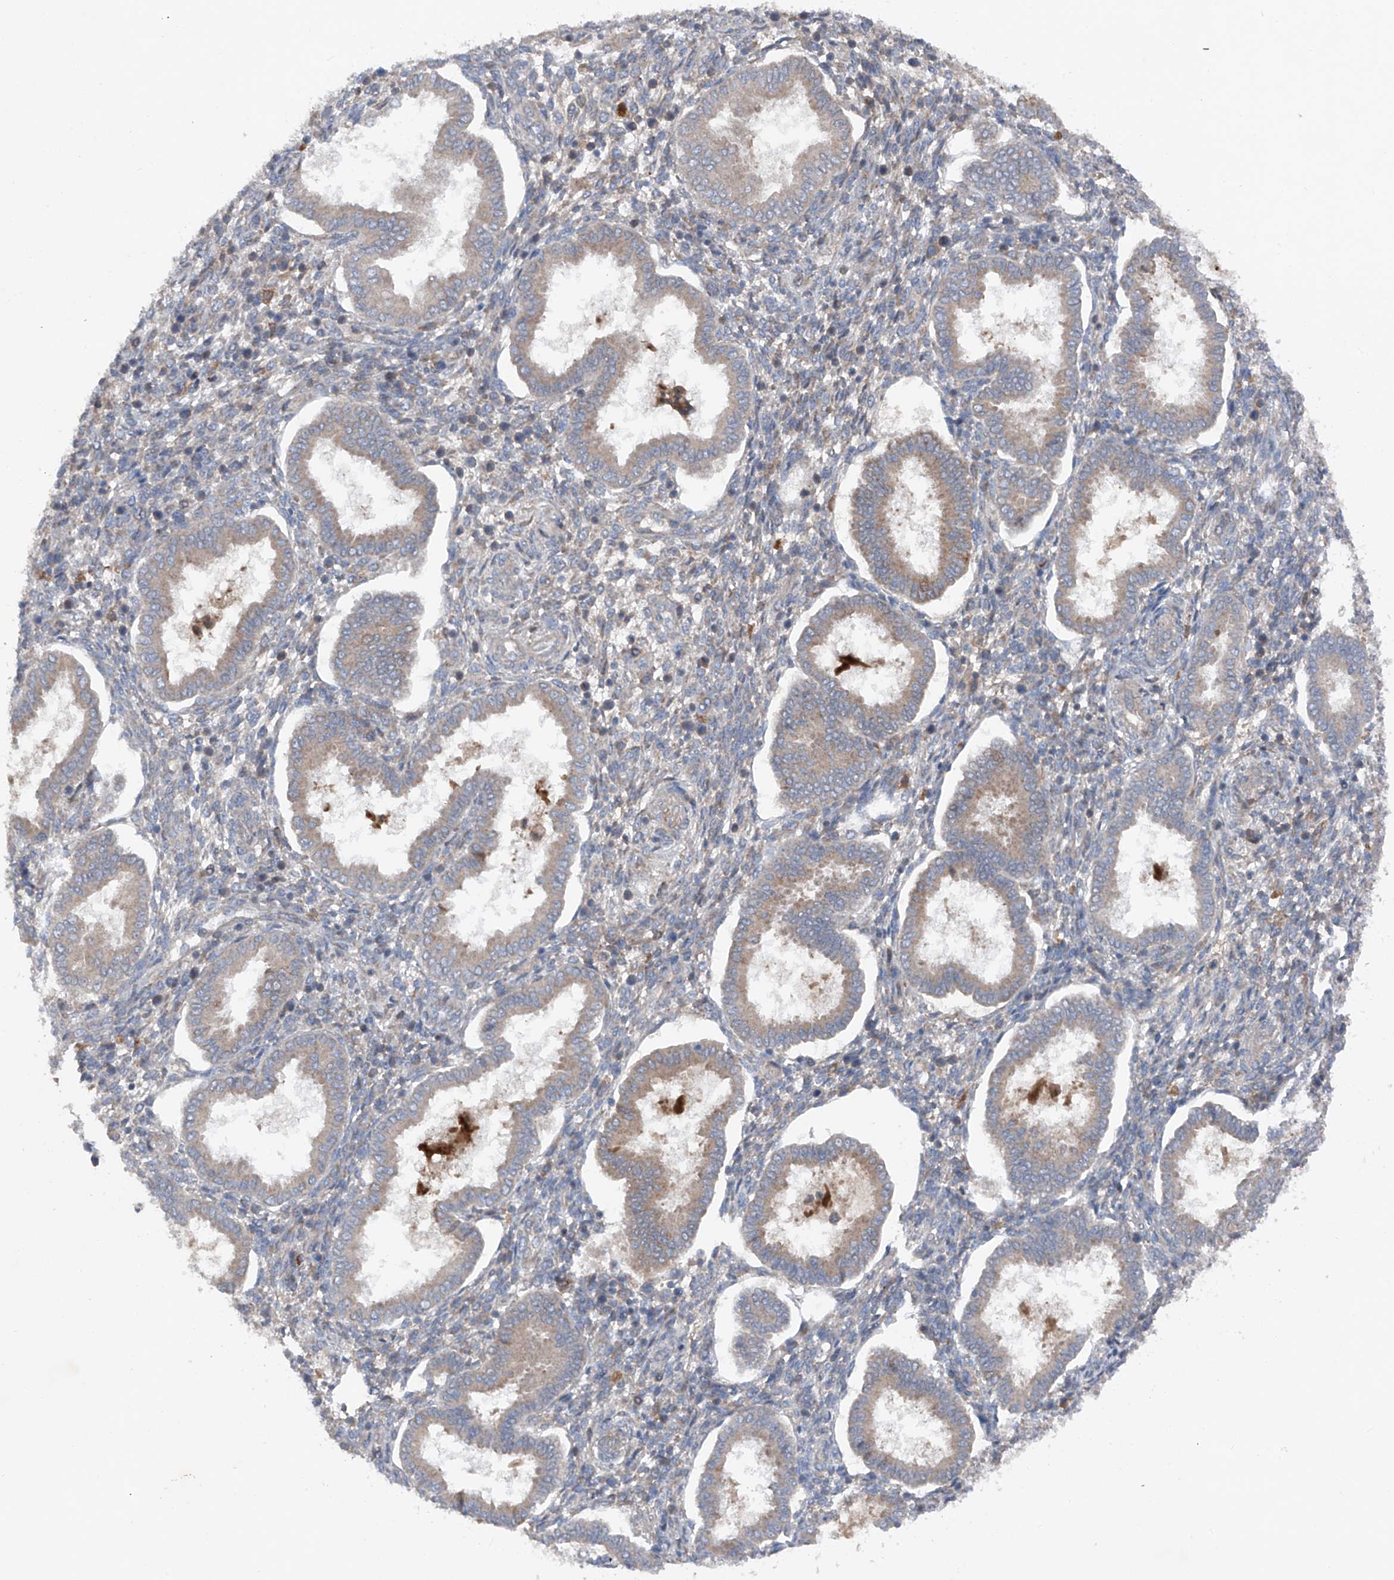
{"staining": {"intensity": "weak", "quantity": "<25%", "location": "cytoplasmic/membranous"}, "tissue": "endometrium", "cell_type": "Cells in endometrial stroma", "image_type": "normal", "snomed": [{"axis": "morphology", "description": "Normal tissue, NOS"}, {"axis": "topography", "description": "Endometrium"}], "caption": "Cells in endometrial stroma are negative for protein expression in unremarkable human endometrium. (DAB (3,3'-diaminobenzidine) immunohistochemistry (IHC) with hematoxylin counter stain).", "gene": "DAD1", "patient": {"sex": "female", "age": 24}}